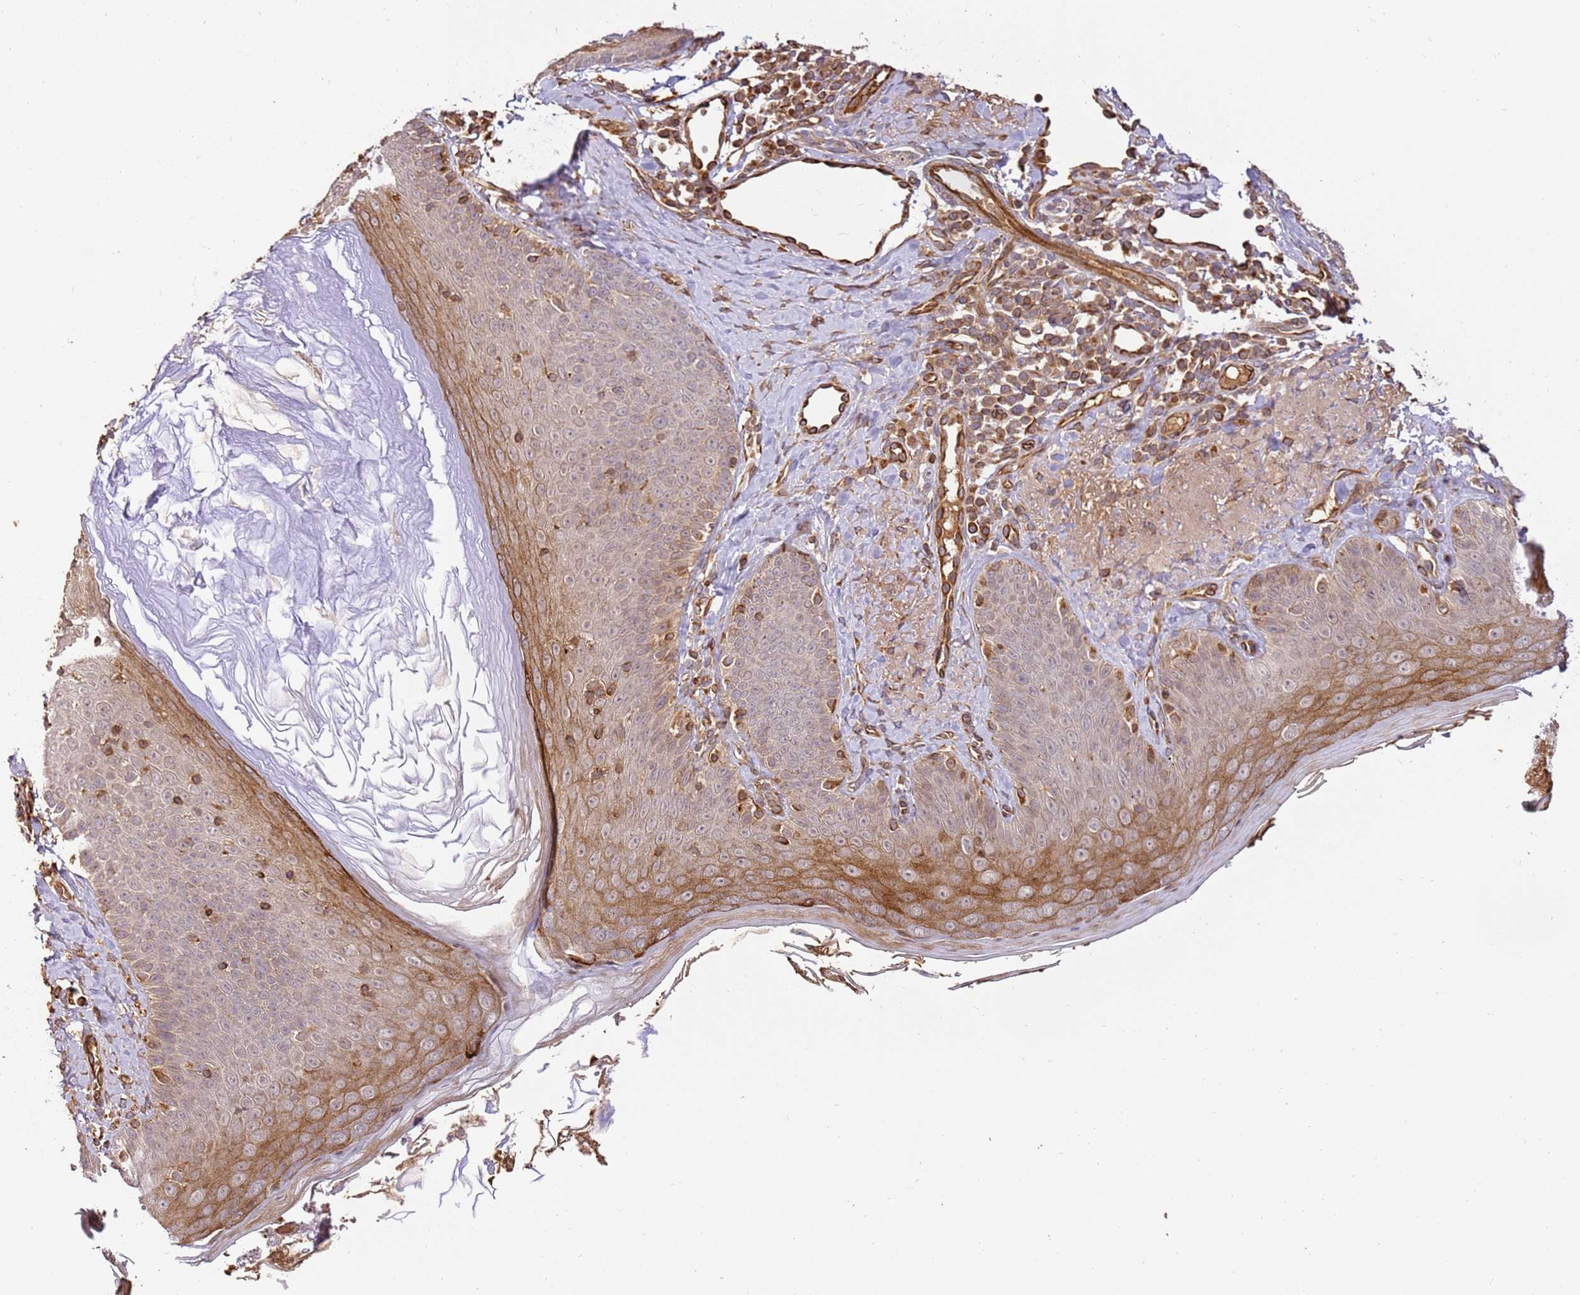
{"staining": {"intensity": "moderate", "quantity": ">75%", "location": "cytoplasmic/membranous"}, "tissue": "skin", "cell_type": "Fibroblasts", "image_type": "normal", "snomed": [{"axis": "morphology", "description": "Normal tissue, NOS"}, {"axis": "topography", "description": "Skin"}], "caption": "High-power microscopy captured an IHC image of benign skin, revealing moderate cytoplasmic/membranous expression in approximately >75% of fibroblasts.", "gene": "KATNAL2", "patient": {"sex": "male", "age": 57}}